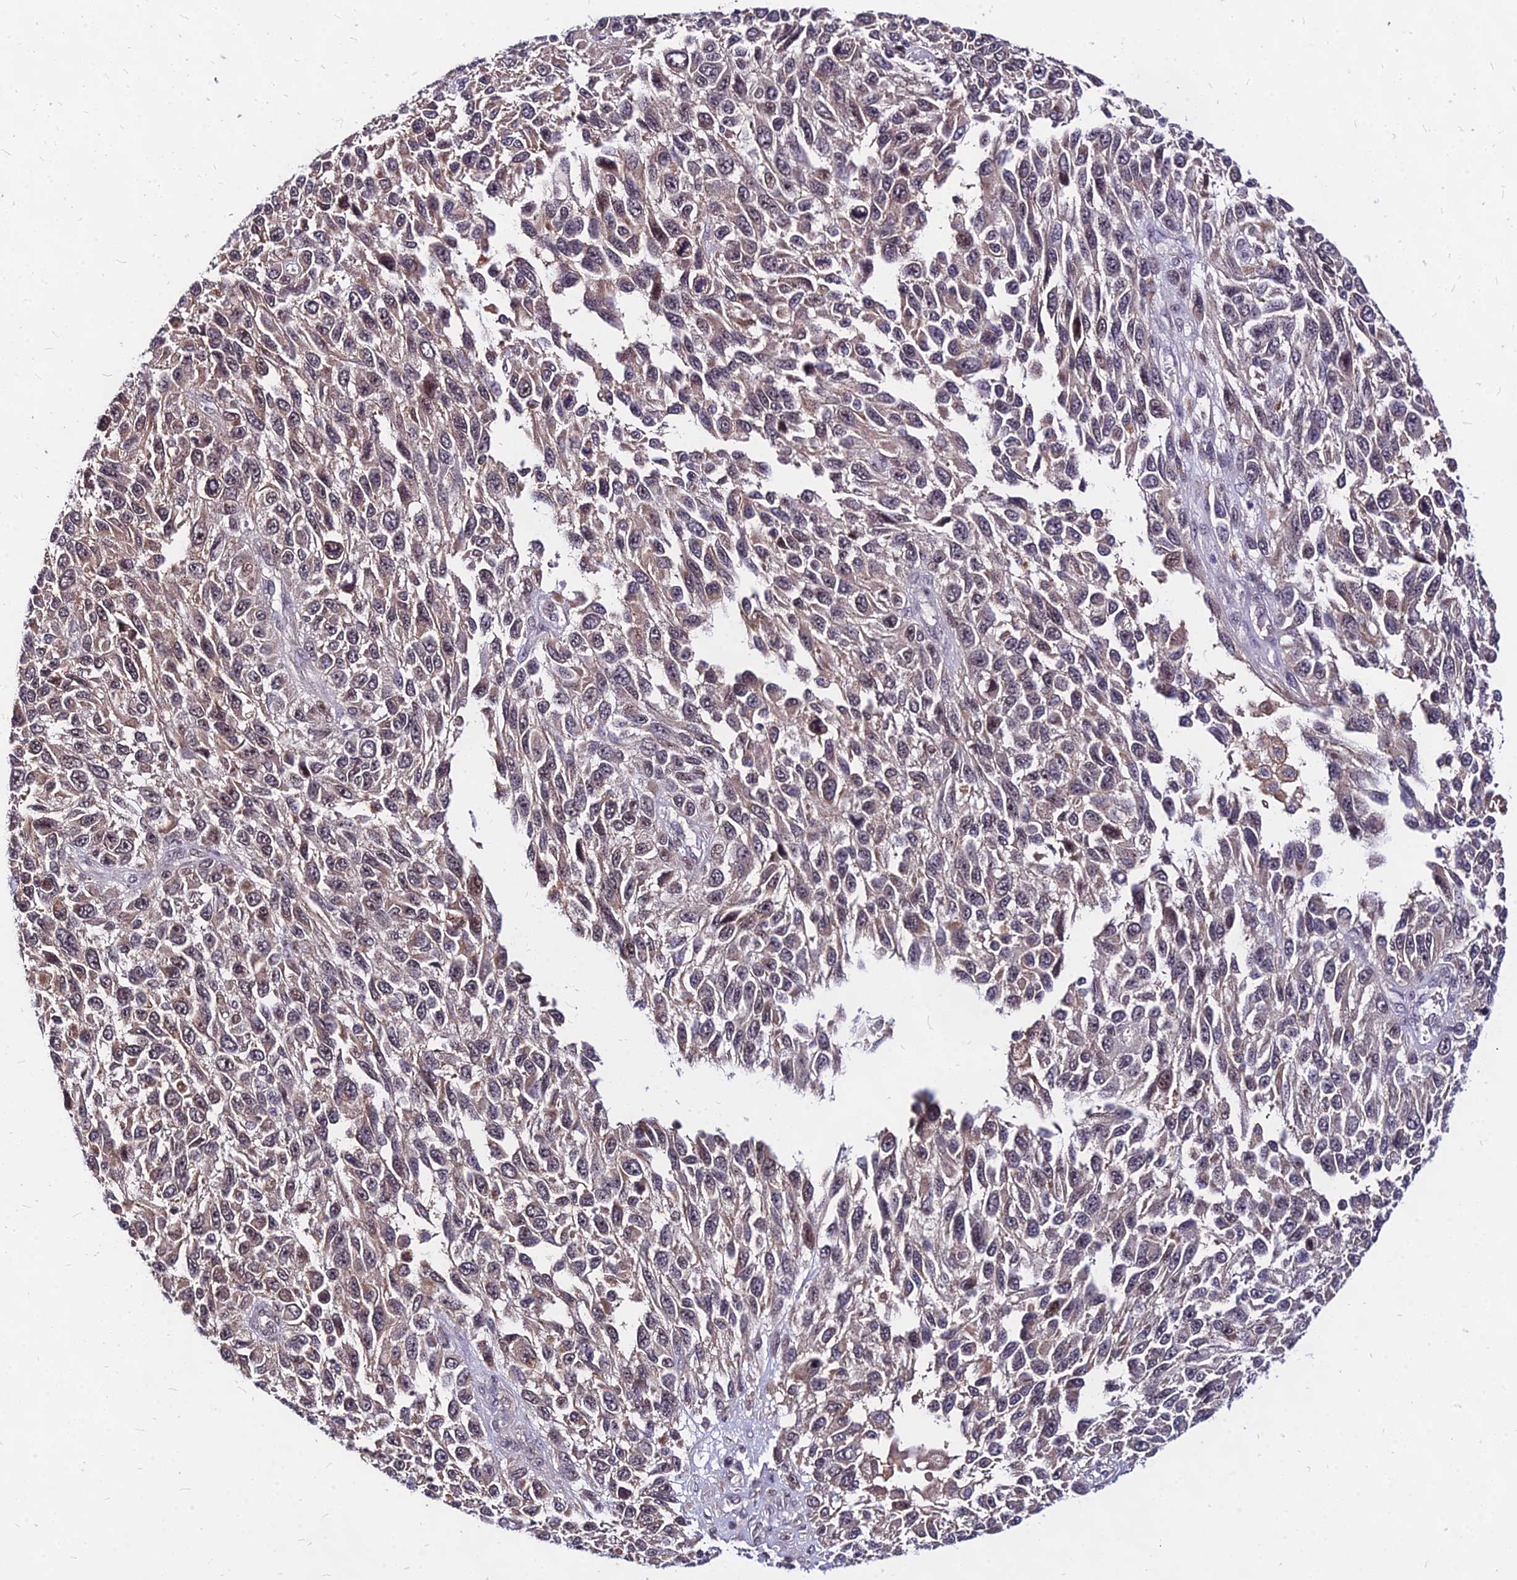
{"staining": {"intensity": "weak", "quantity": "25%-75%", "location": "cytoplasmic/membranous,nuclear"}, "tissue": "melanoma", "cell_type": "Tumor cells", "image_type": "cancer", "snomed": [{"axis": "morphology", "description": "Malignant melanoma, NOS"}, {"axis": "topography", "description": "Skin"}], "caption": "Protein expression analysis of human malignant melanoma reveals weak cytoplasmic/membranous and nuclear expression in about 25%-75% of tumor cells.", "gene": "DDX55", "patient": {"sex": "female", "age": 96}}